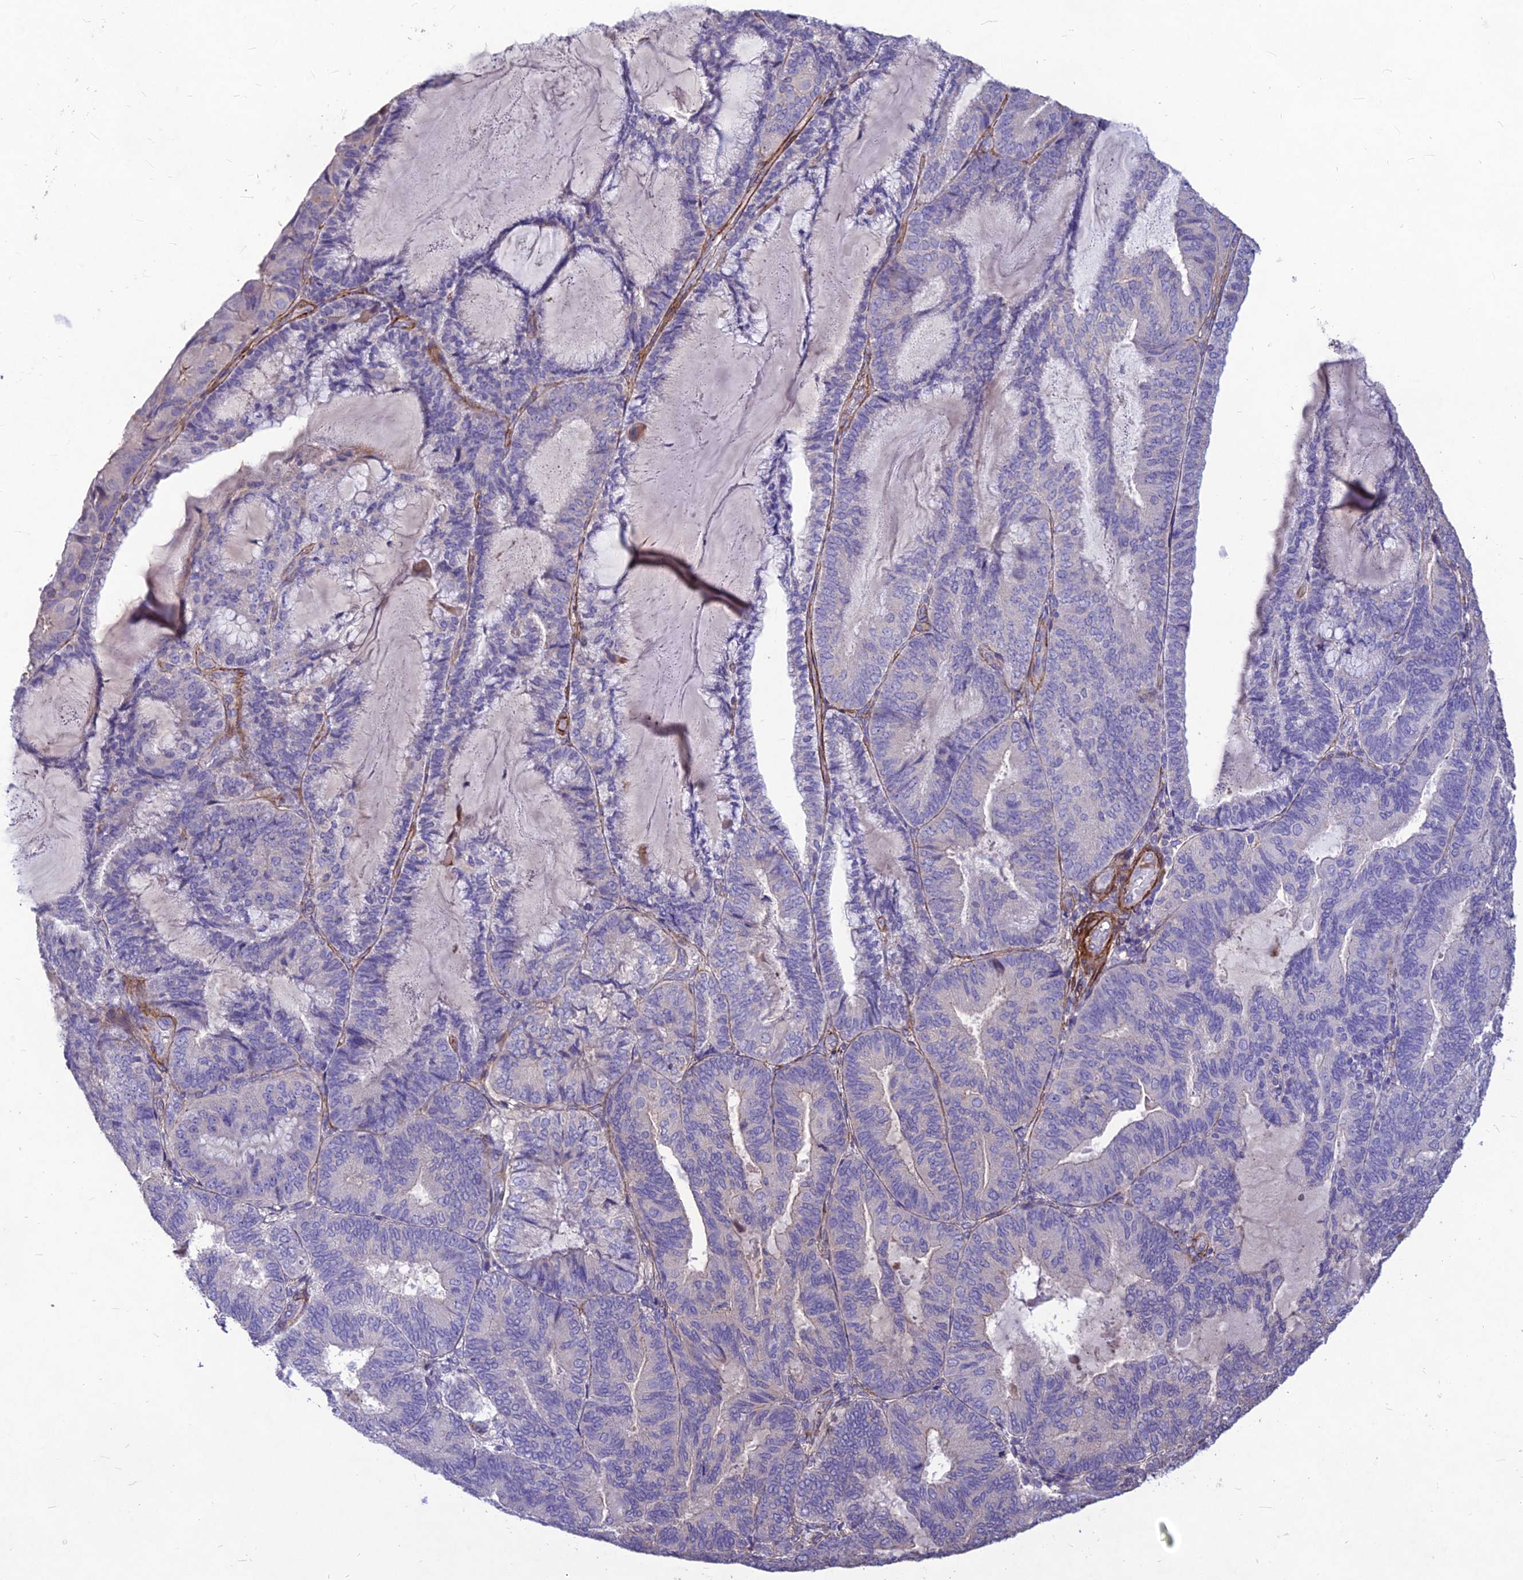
{"staining": {"intensity": "negative", "quantity": "none", "location": "none"}, "tissue": "endometrial cancer", "cell_type": "Tumor cells", "image_type": "cancer", "snomed": [{"axis": "morphology", "description": "Adenocarcinoma, NOS"}, {"axis": "topography", "description": "Endometrium"}], "caption": "A high-resolution photomicrograph shows immunohistochemistry staining of endometrial cancer, which demonstrates no significant positivity in tumor cells.", "gene": "CLUH", "patient": {"sex": "female", "age": 81}}